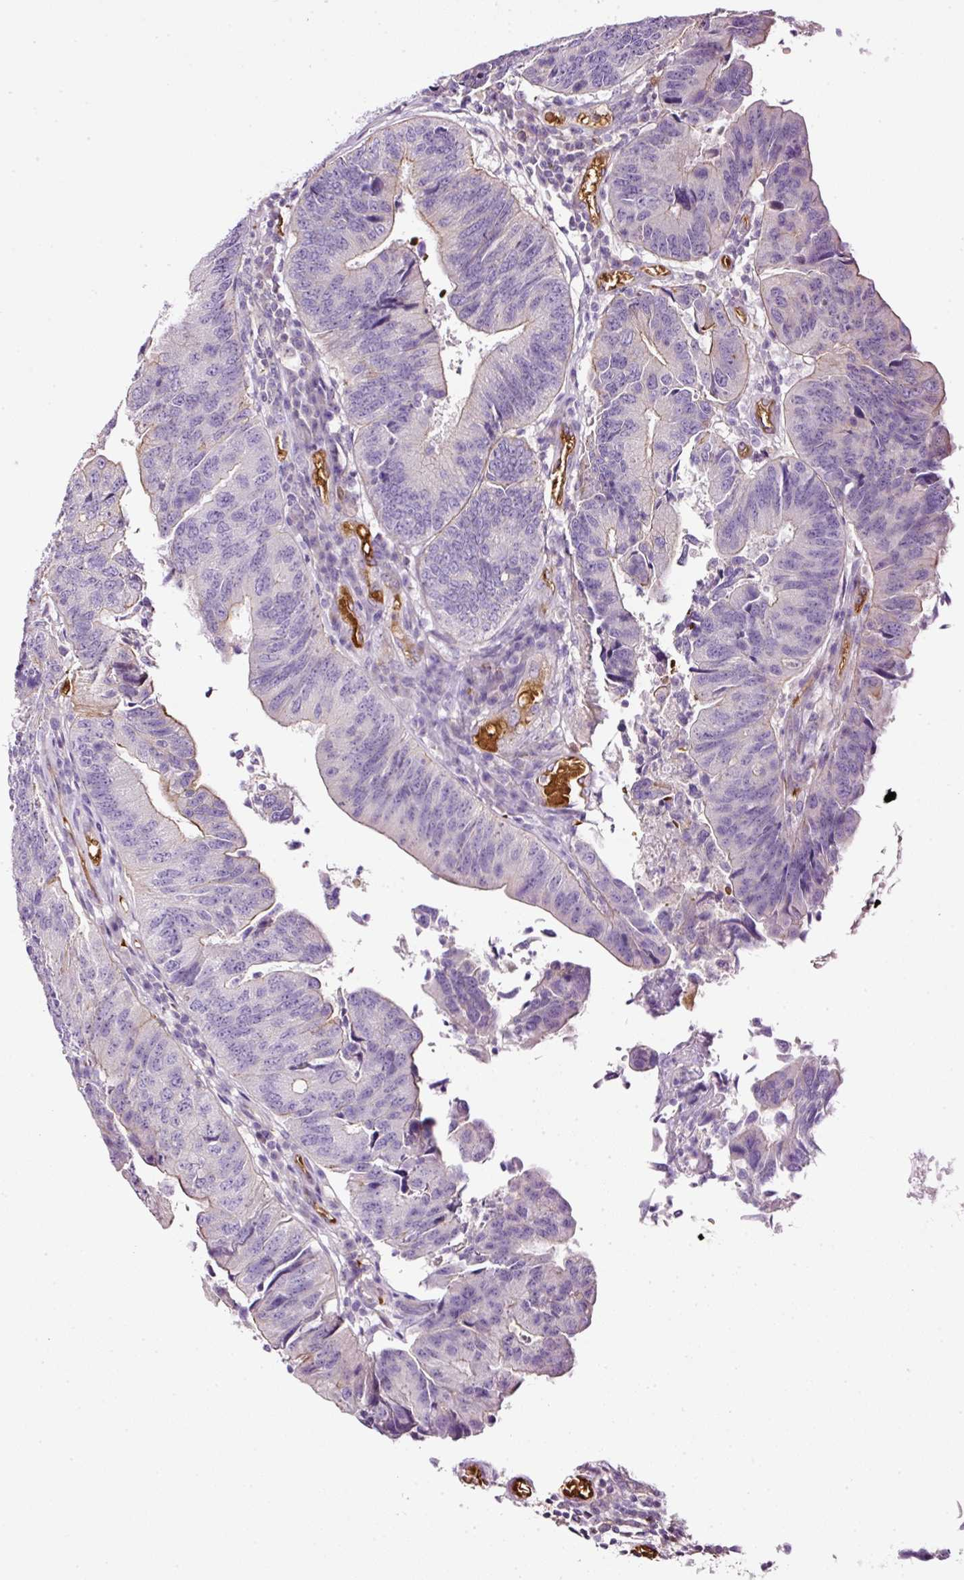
{"staining": {"intensity": "weak", "quantity": "<25%", "location": "cytoplasmic/membranous"}, "tissue": "colorectal cancer", "cell_type": "Tumor cells", "image_type": "cancer", "snomed": [{"axis": "morphology", "description": "Adenocarcinoma, NOS"}, {"axis": "topography", "description": "Colon"}], "caption": "An IHC histopathology image of adenocarcinoma (colorectal) is shown. There is no staining in tumor cells of adenocarcinoma (colorectal).", "gene": "USHBP1", "patient": {"sex": "female", "age": 67}}